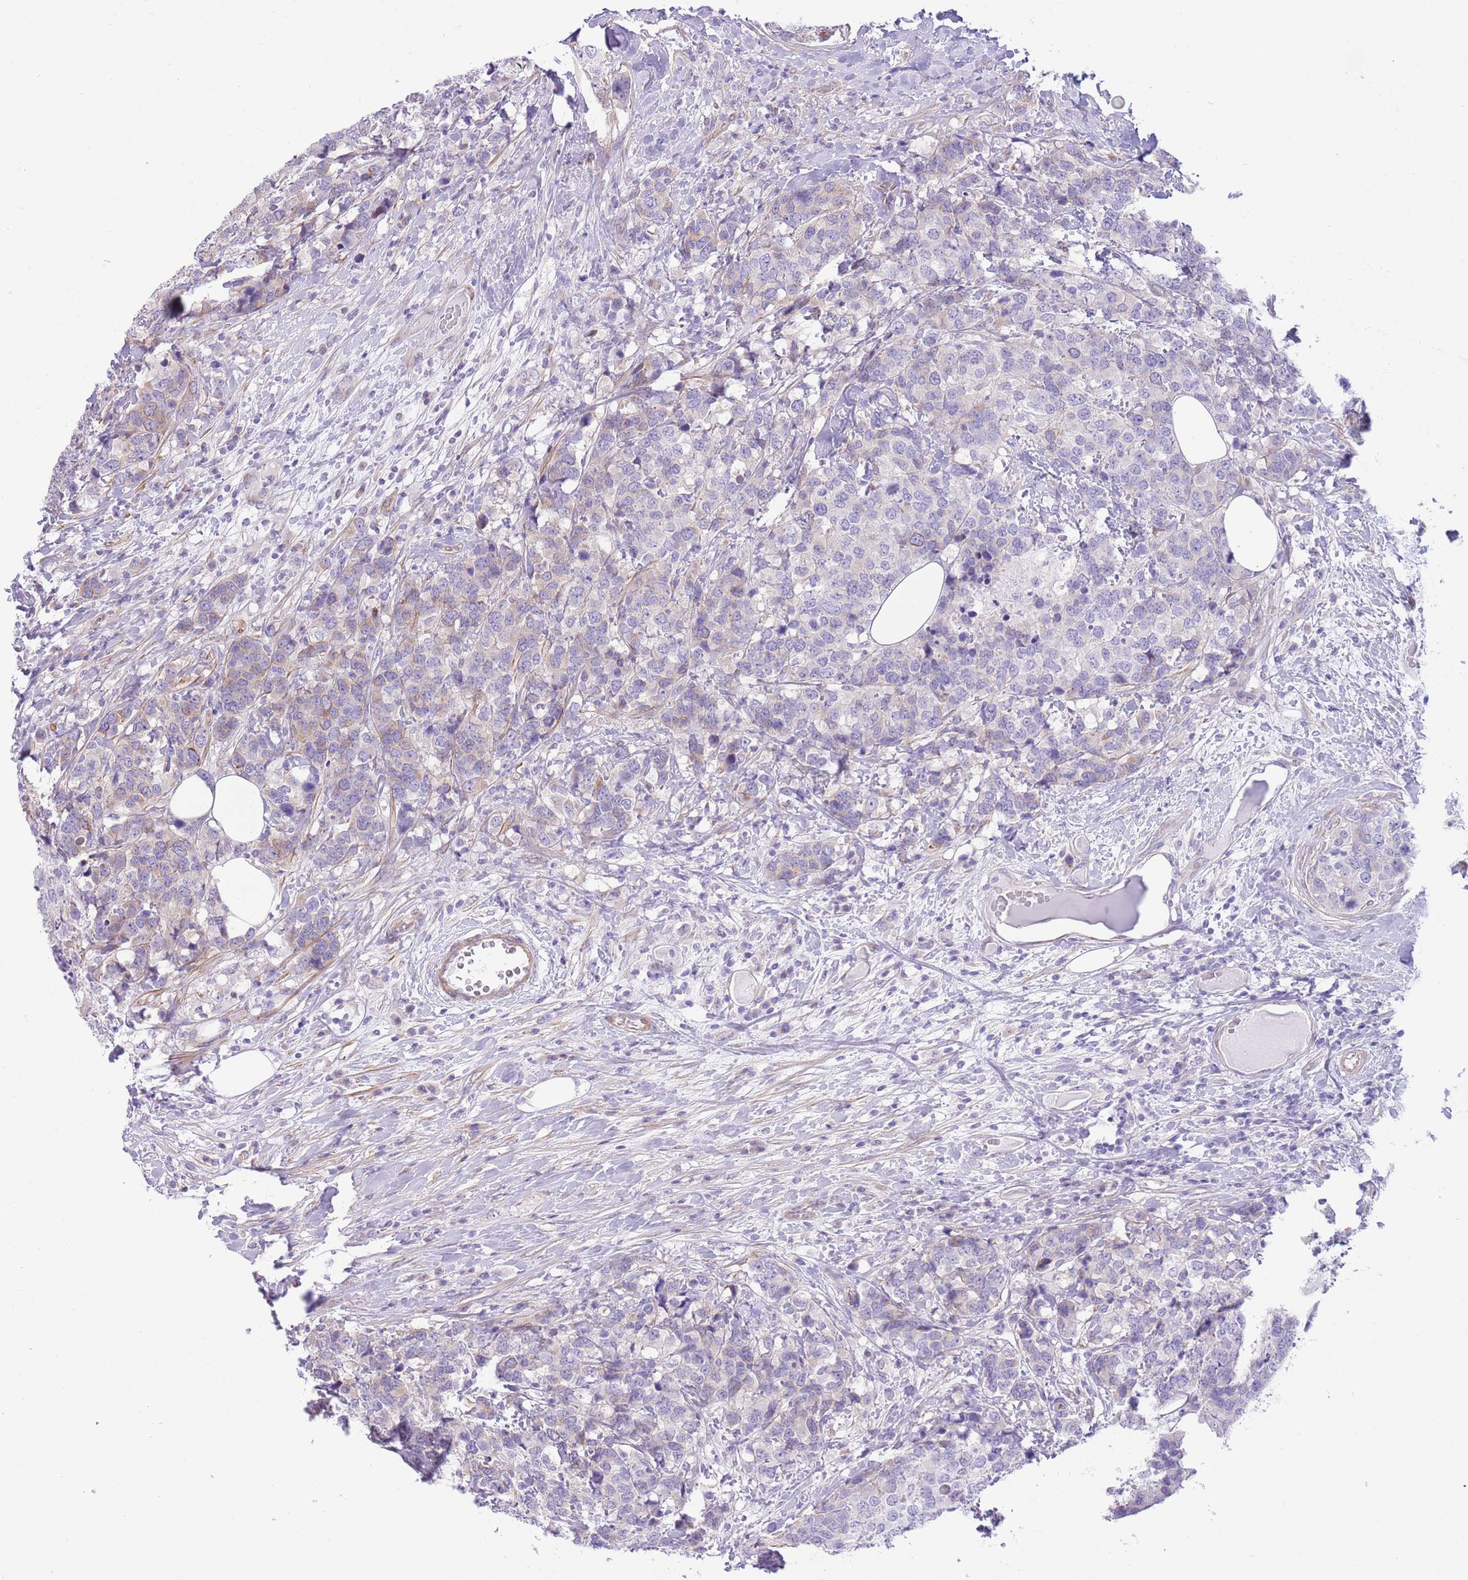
{"staining": {"intensity": "weak", "quantity": "<25%", "location": "cytoplasmic/membranous"}, "tissue": "breast cancer", "cell_type": "Tumor cells", "image_type": "cancer", "snomed": [{"axis": "morphology", "description": "Lobular carcinoma"}, {"axis": "topography", "description": "Breast"}], "caption": "Immunohistochemical staining of breast cancer (lobular carcinoma) demonstrates no significant positivity in tumor cells.", "gene": "ZC4H2", "patient": {"sex": "female", "age": 59}}